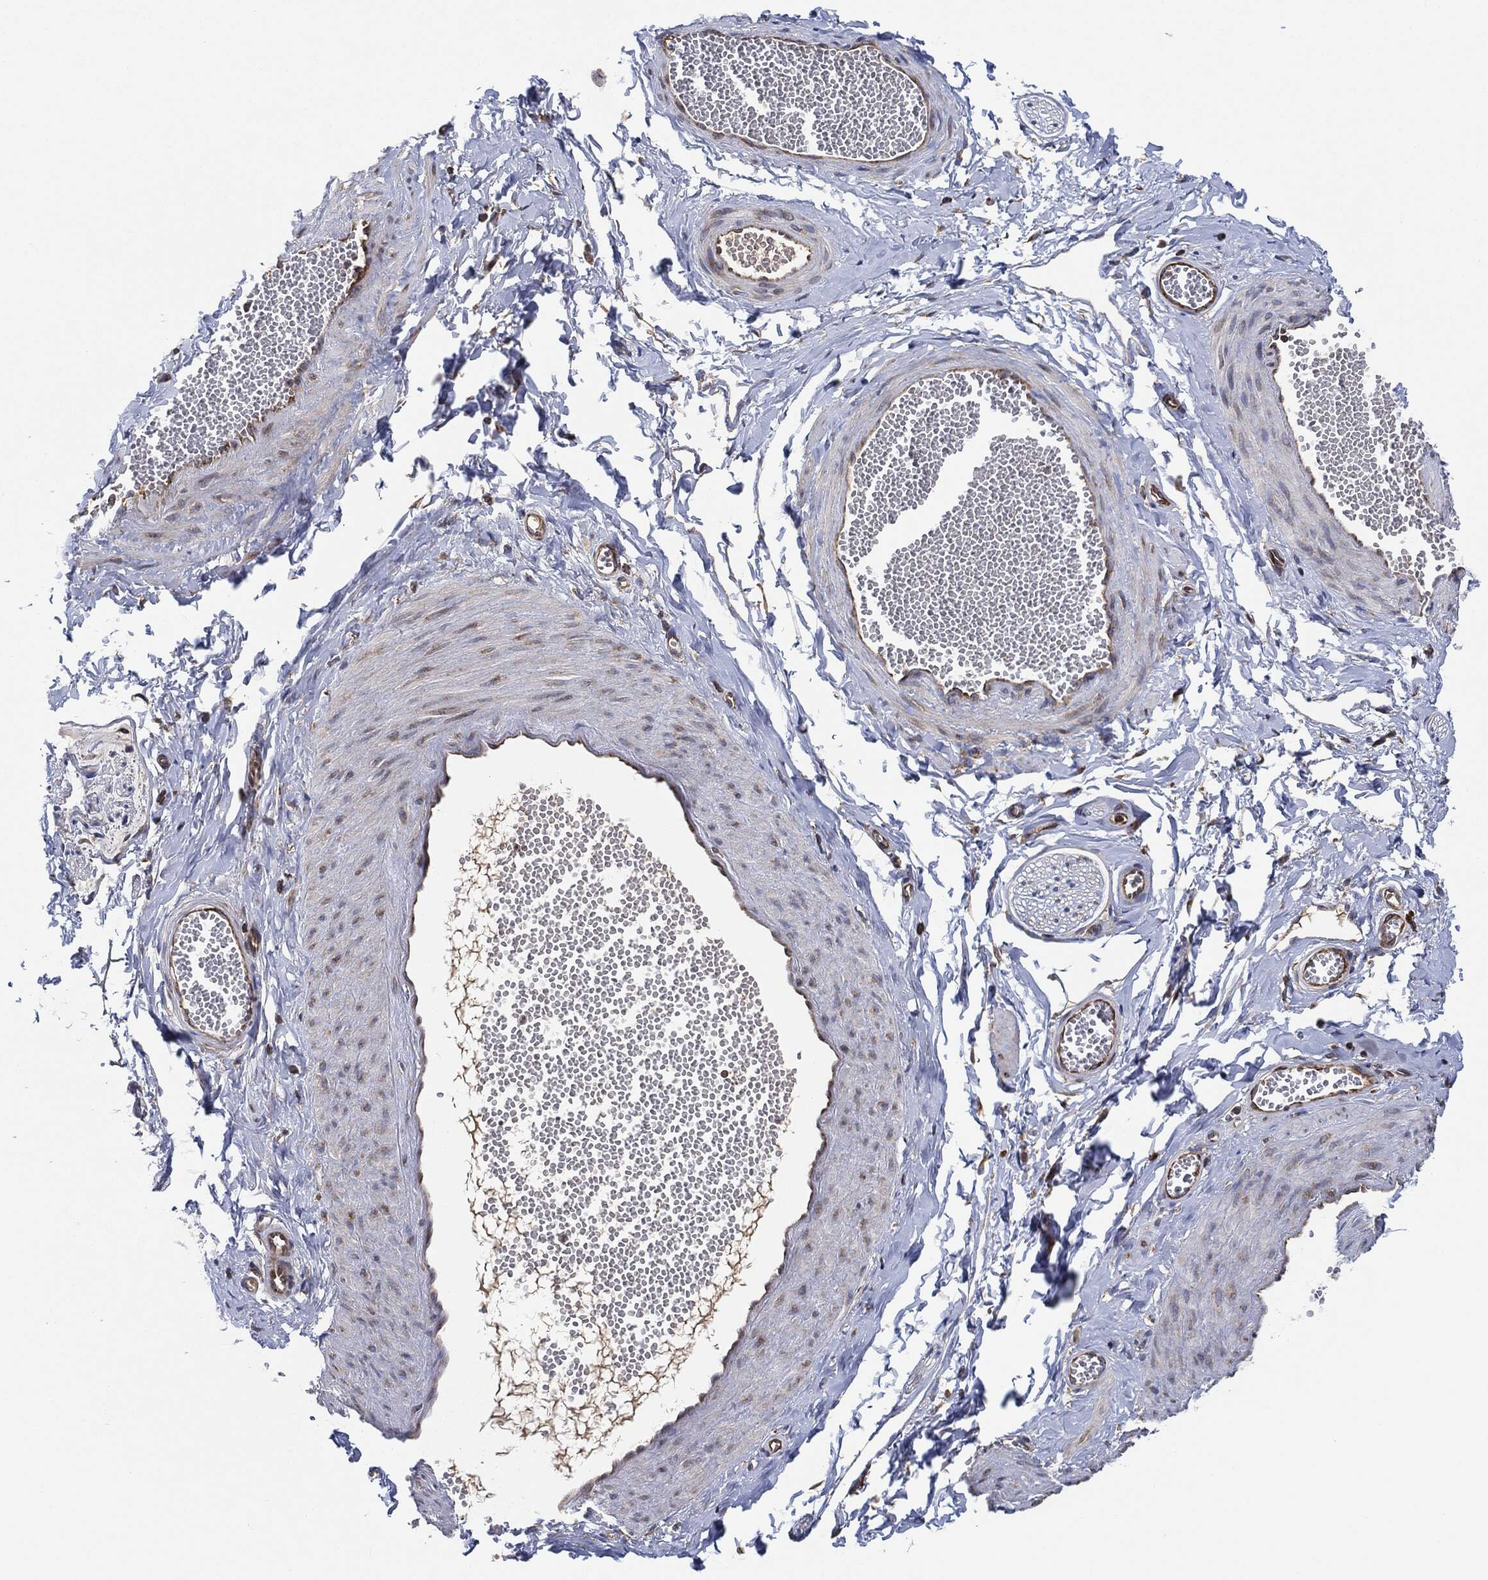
{"staining": {"intensity": "negative", "quantity": "none", "location": "none"}, "tissue": "adipose tissue", "cell_type": "Adipocytes", "image_type": "normal", "snomed": [{"axis": "morphology", "description": "Normal tissue, NOS"}, {"axis": "topography", "description": "Smooth muscle"}, {"axis": "topography", "description": "Peripheral nerve tissue"}], "caption": "This is an immunohistochemistry histopathology image of unremarkable adipose tissue. There is no positivity in adipocytes.", "gene": "EIF2S2", "patient": {"sex": "male", "age": 22}}